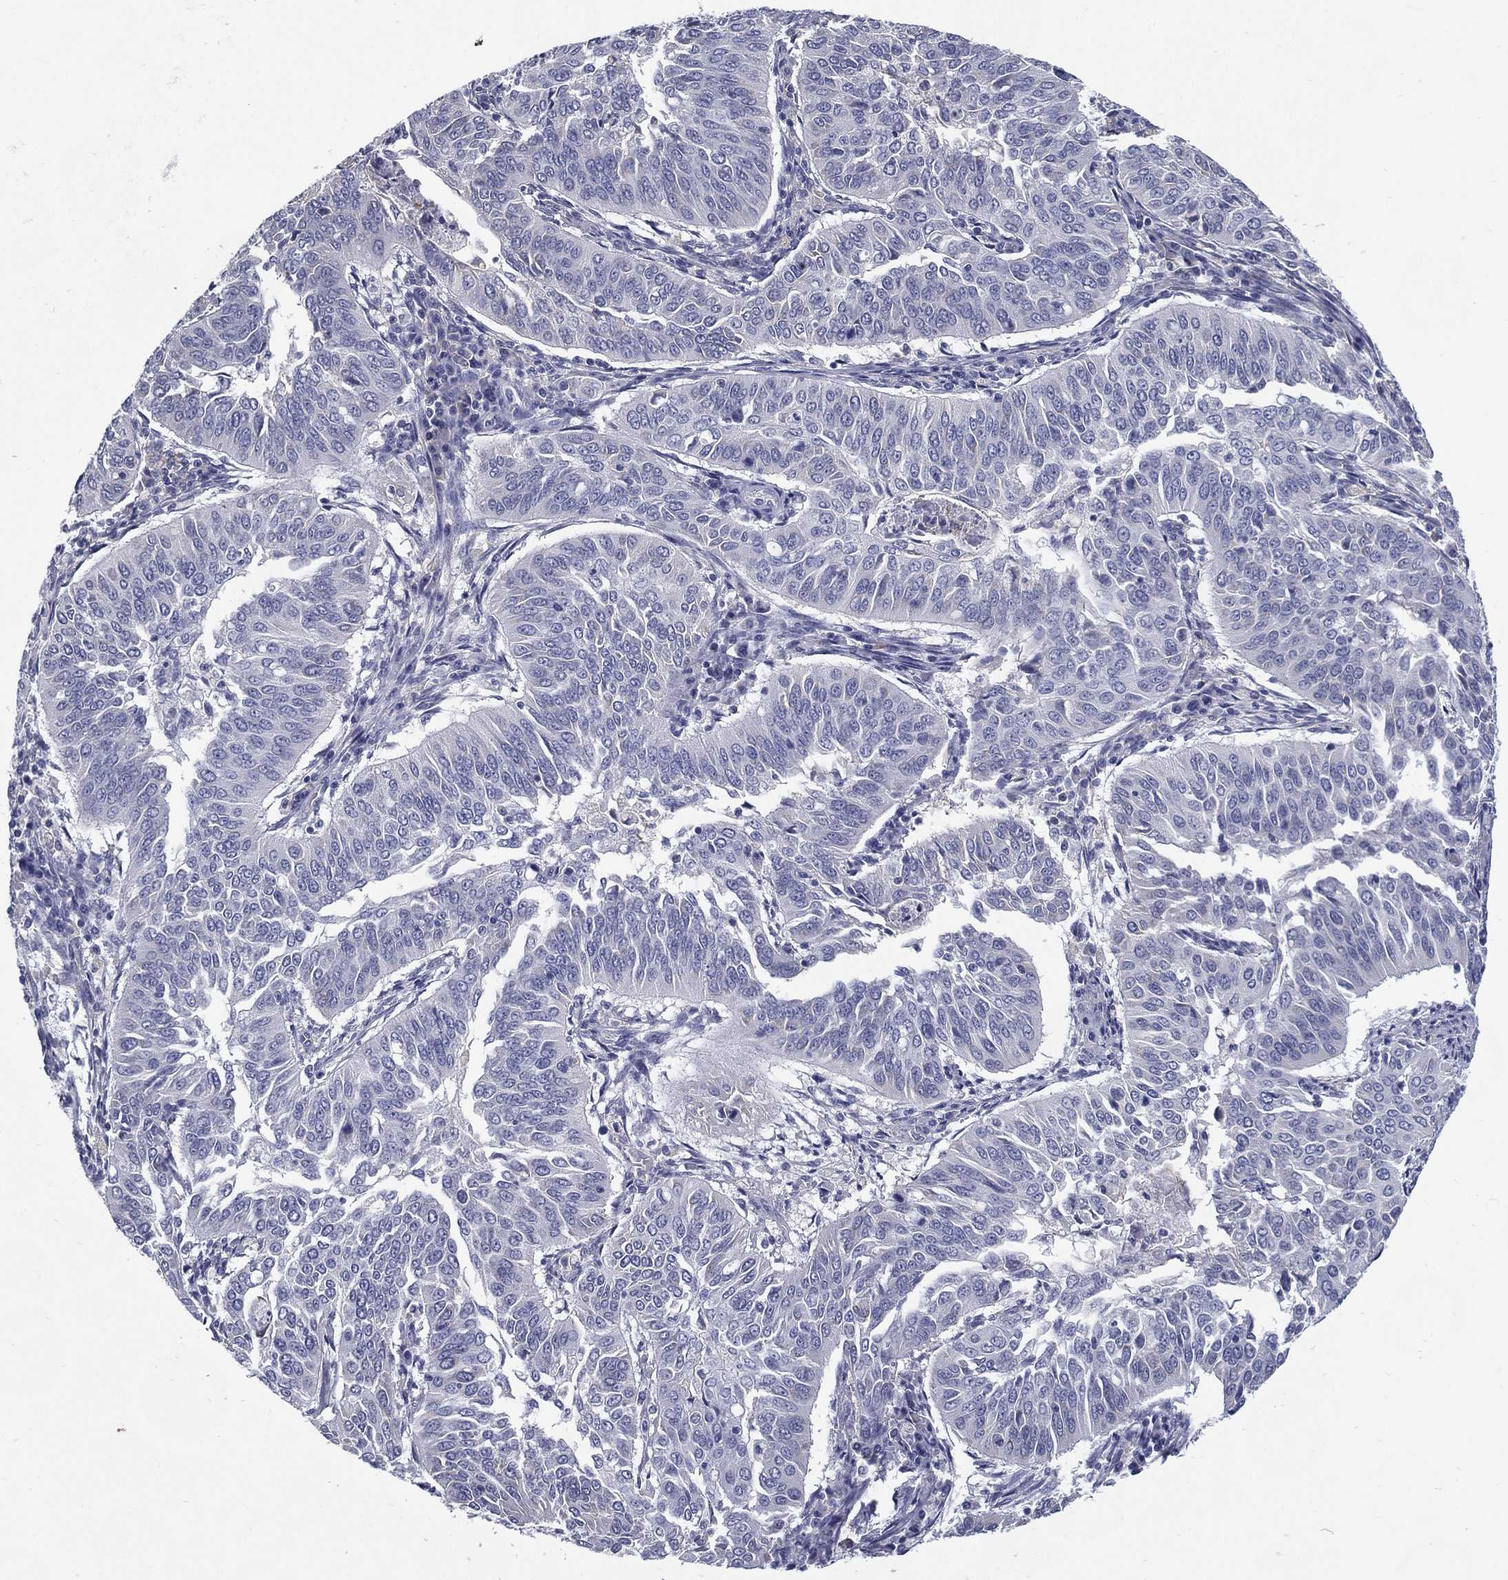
{"staining": {"intensity": "negative", "quantity": "none", "location": "none"}, "tissue": "cervical cancer", "cell_type": "Tumor cells", "image_type": "cancer", "snomed": [{"axis": "morphology", "description": "Normal tissue, NOS"}, {"axis": "morphology", "description": "Squamous cell carcinoma, NOS"}, {"axis": "topography", "description": "Cervix"}], "caption": "Immunohistochemical staining of human squamous cell carcinoma (cervical) shows no significant staining in tumor cells.", "gene": "C19orf18", "patient": {"sex": "female", "age": 39}}